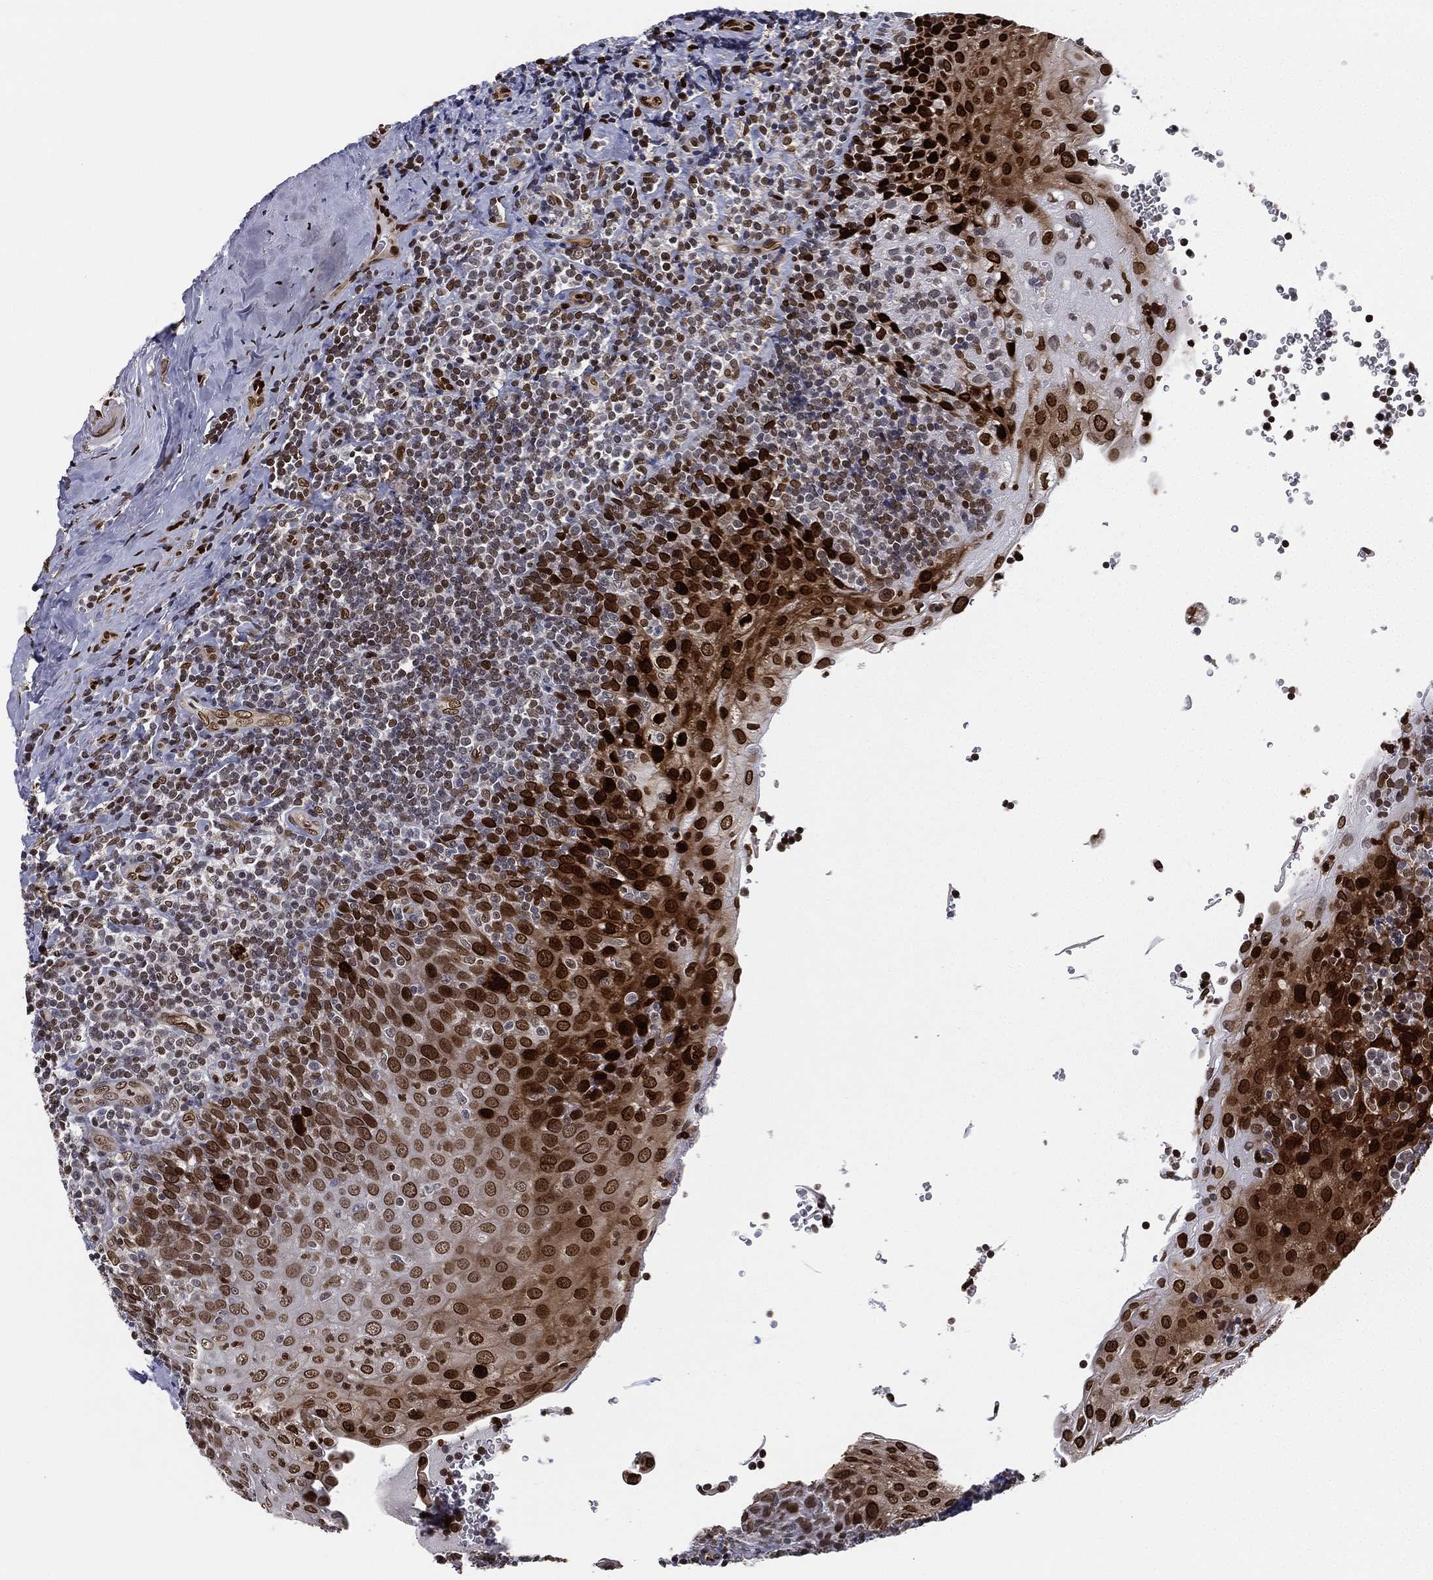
{"staining": {"intensity": "strong", "quantity": "<25%", "location": "nuclear"}, "tissue": "tonsil", "cell_type": "Germinal center cells", "image_type": "normal", "snomed": [{"axis": "morphology", "description": "Normal tissue, NOS"}, {"axis": "morphology", "description": "Inflammation, NOS"}, {"axis": "topography", "description": "Tonsil"}], "caption": "Immunohistochemistry (IHC) (DAB) staining of benign human tonsil displays strong nuclear protein expression in about <25% of germinal center cells.", "gene": "LMNB1", "patient": {"sex": "female", "age": 31}}